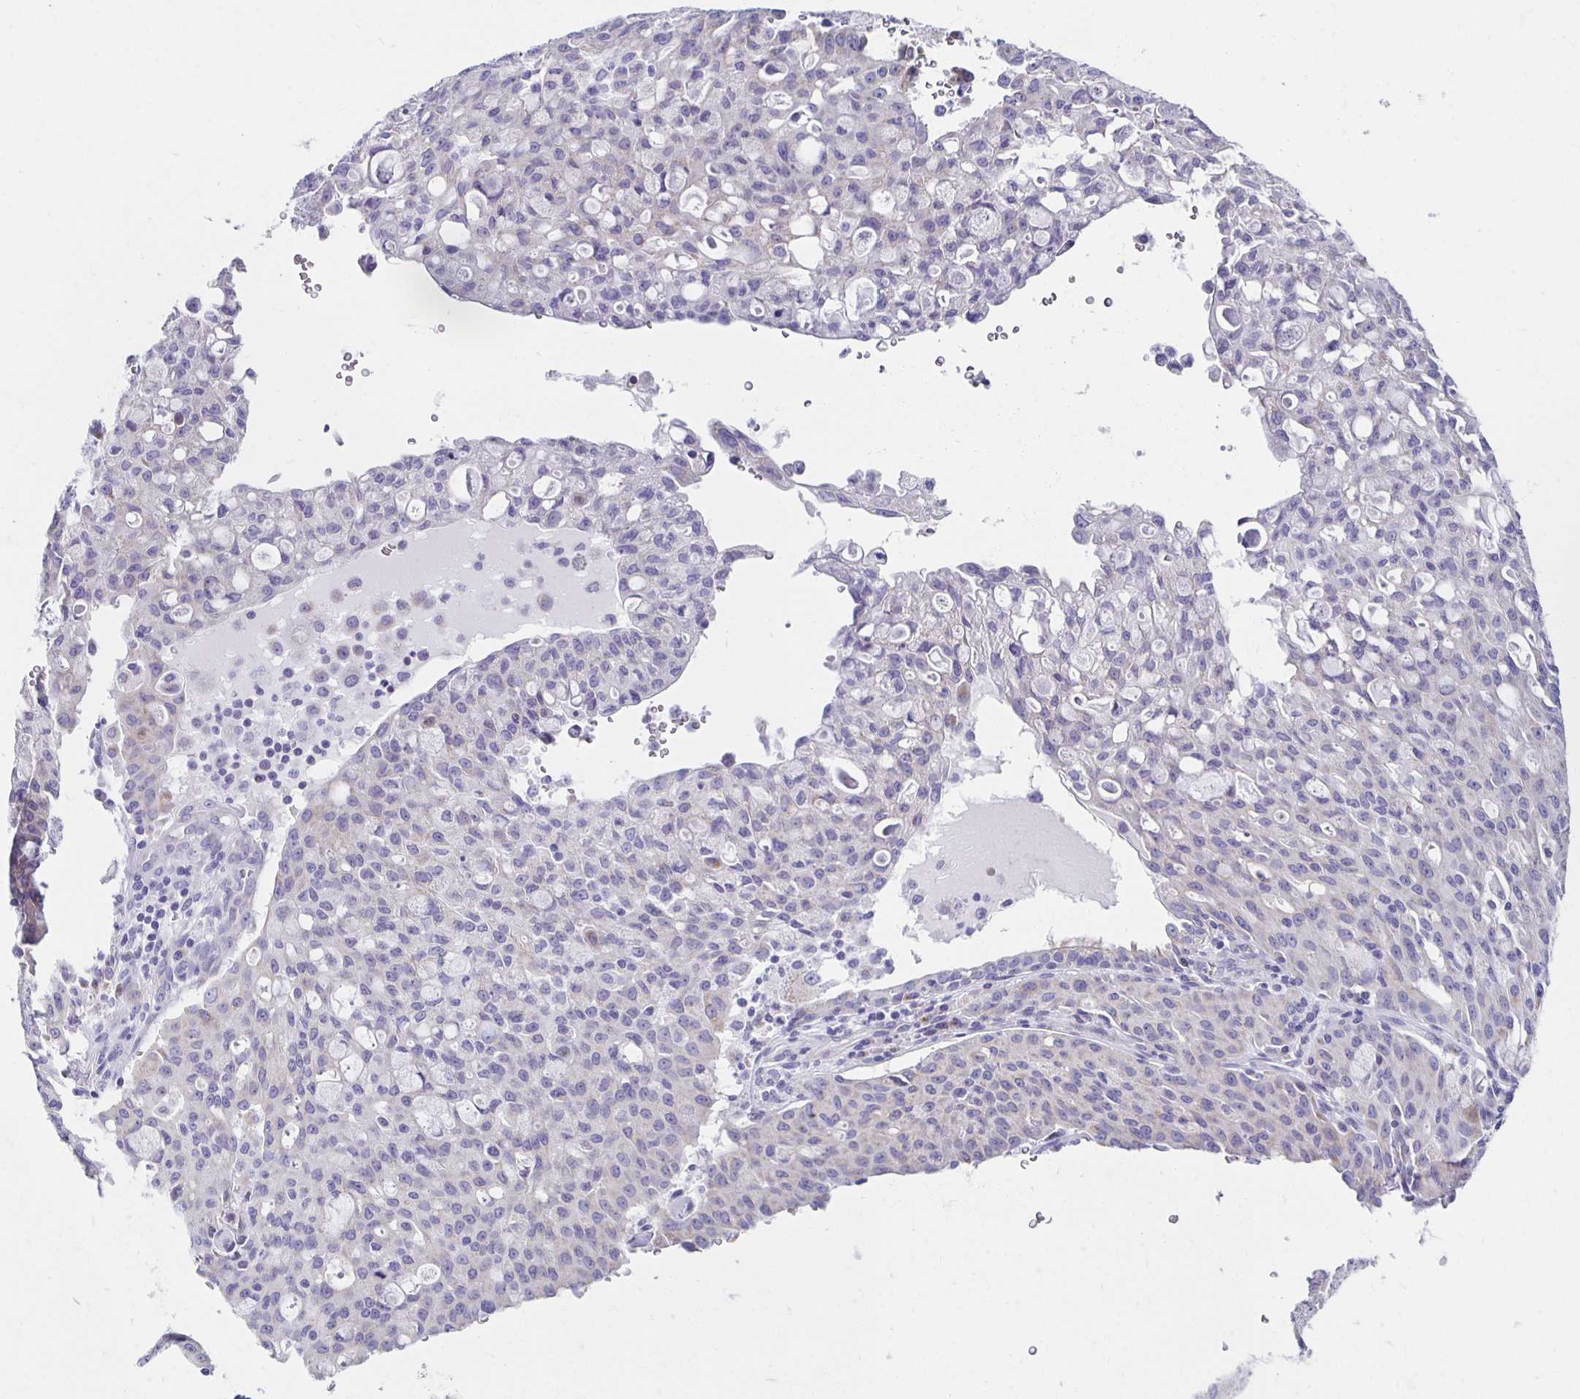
{"staining": {"intensity": "negative", "quantity": "none", "location": "none"}, "tissue": "lung cancer", "cell_type": "Tumor cells", "image_type": "cancer", "snomed": [{"axis": "morphology", "description": "Adenocarcinoma, NOS"}, {"axis": "topography", "description": "Lung"}], "caption": "This photomicrograph is of lung cancer stained with immunohistochemistry to label a protein in brown with the nuclei are counter-stained blue. There is no positivity in tumor cells.", "gene": "TEX44", "patient": {"sex": "female", "age": 44}}